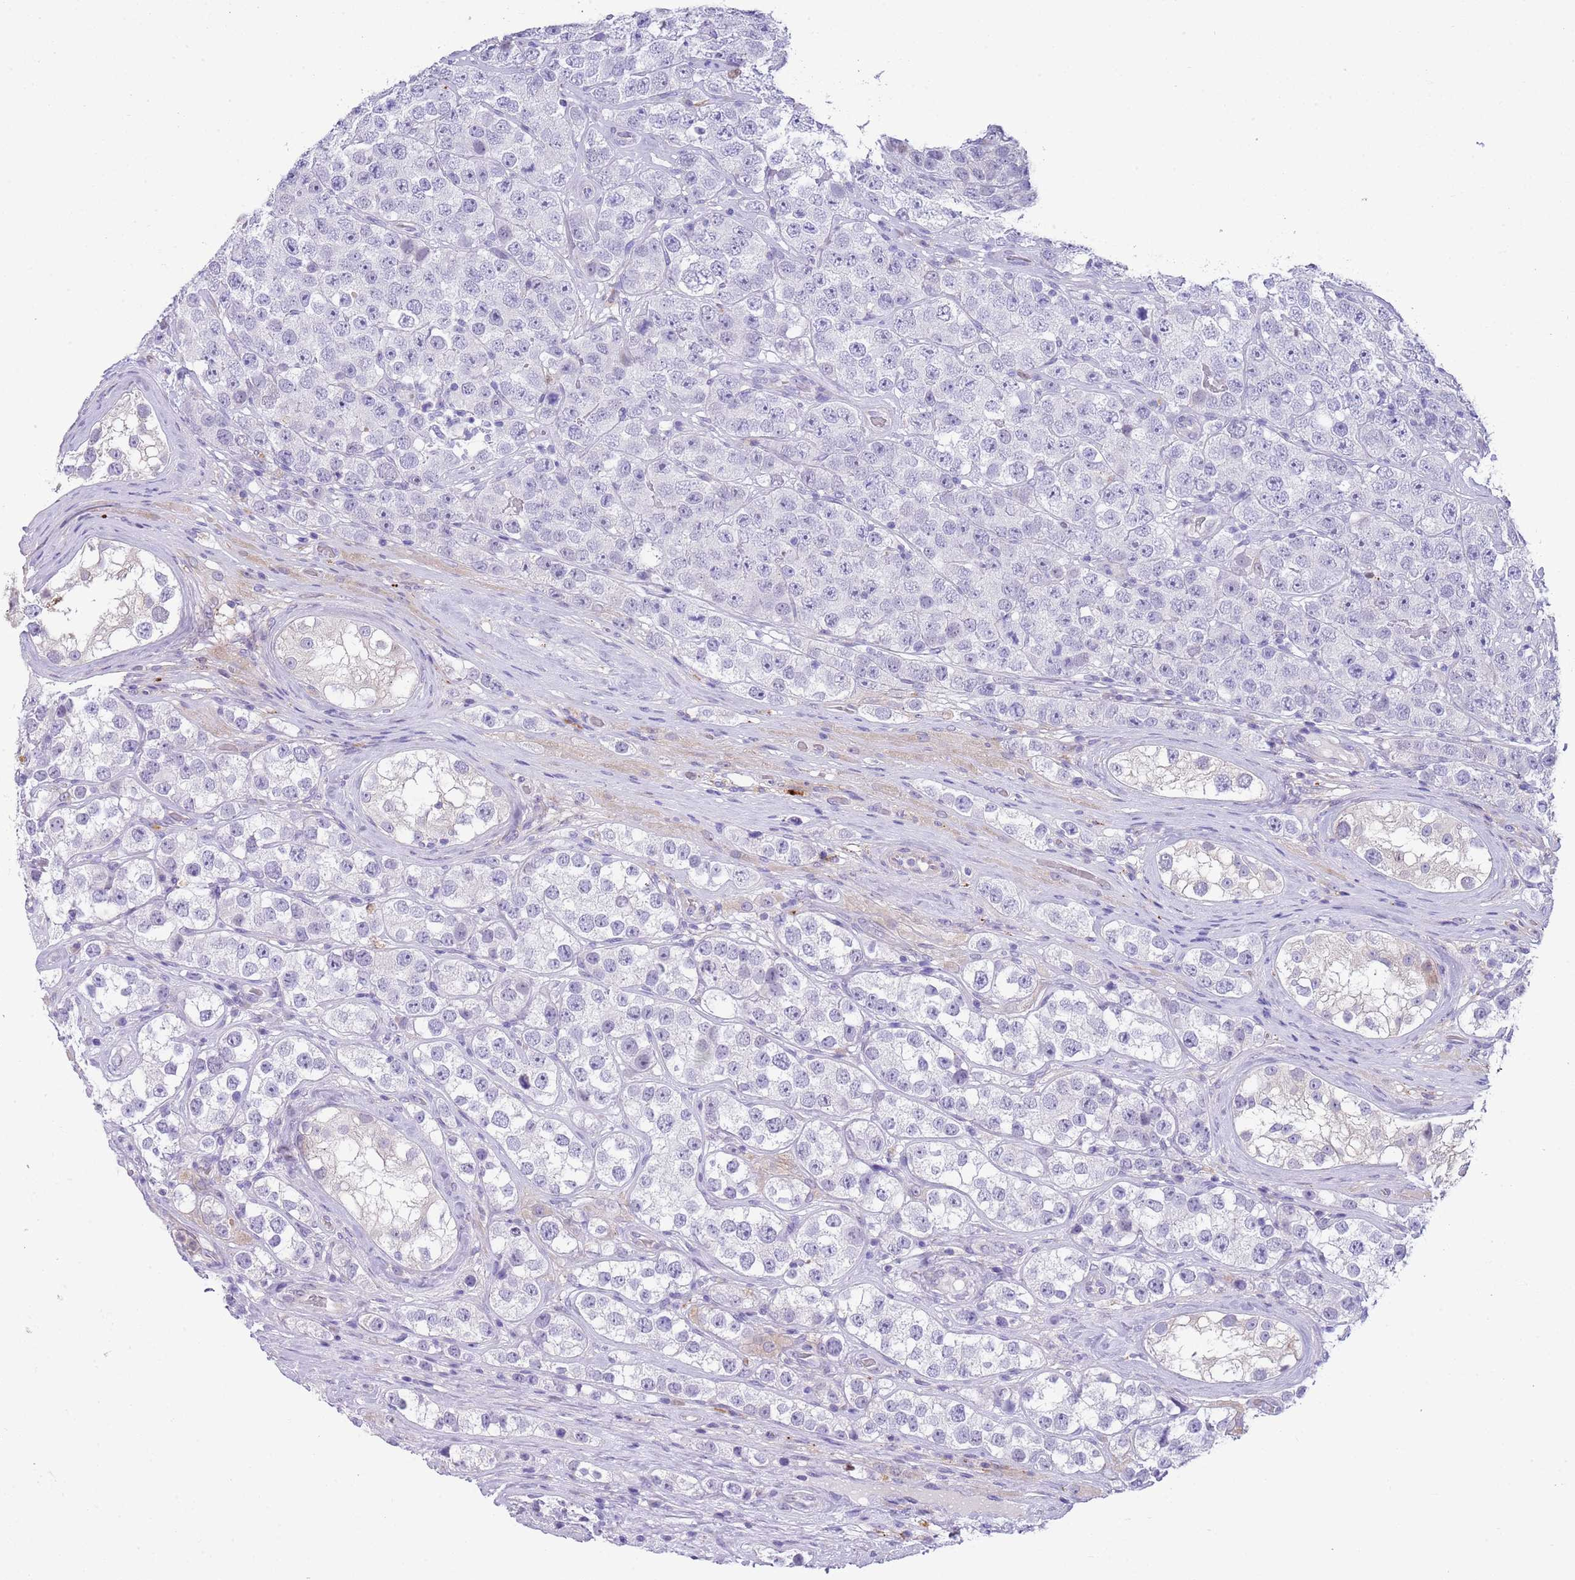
{"staining": {"intensity": "negative", "quantity": "none", "location": "none"}, "tissue": "testis cancer", "cell_type": "Tumor cells", "image_type": "cancer", "snomed": [{"axis": "morphology", "description": "Seminoma, NOS"}, {"axis": "topography", "description": "Testis"}], "caption": "IHC micrograph of neoplastic tissue: testis cancer (seminoma) stained with DAB reveals no significant protein expression in tumor cells.", "gene": "ABHD17C", "patient": {"sex": "male", "age": 28}}